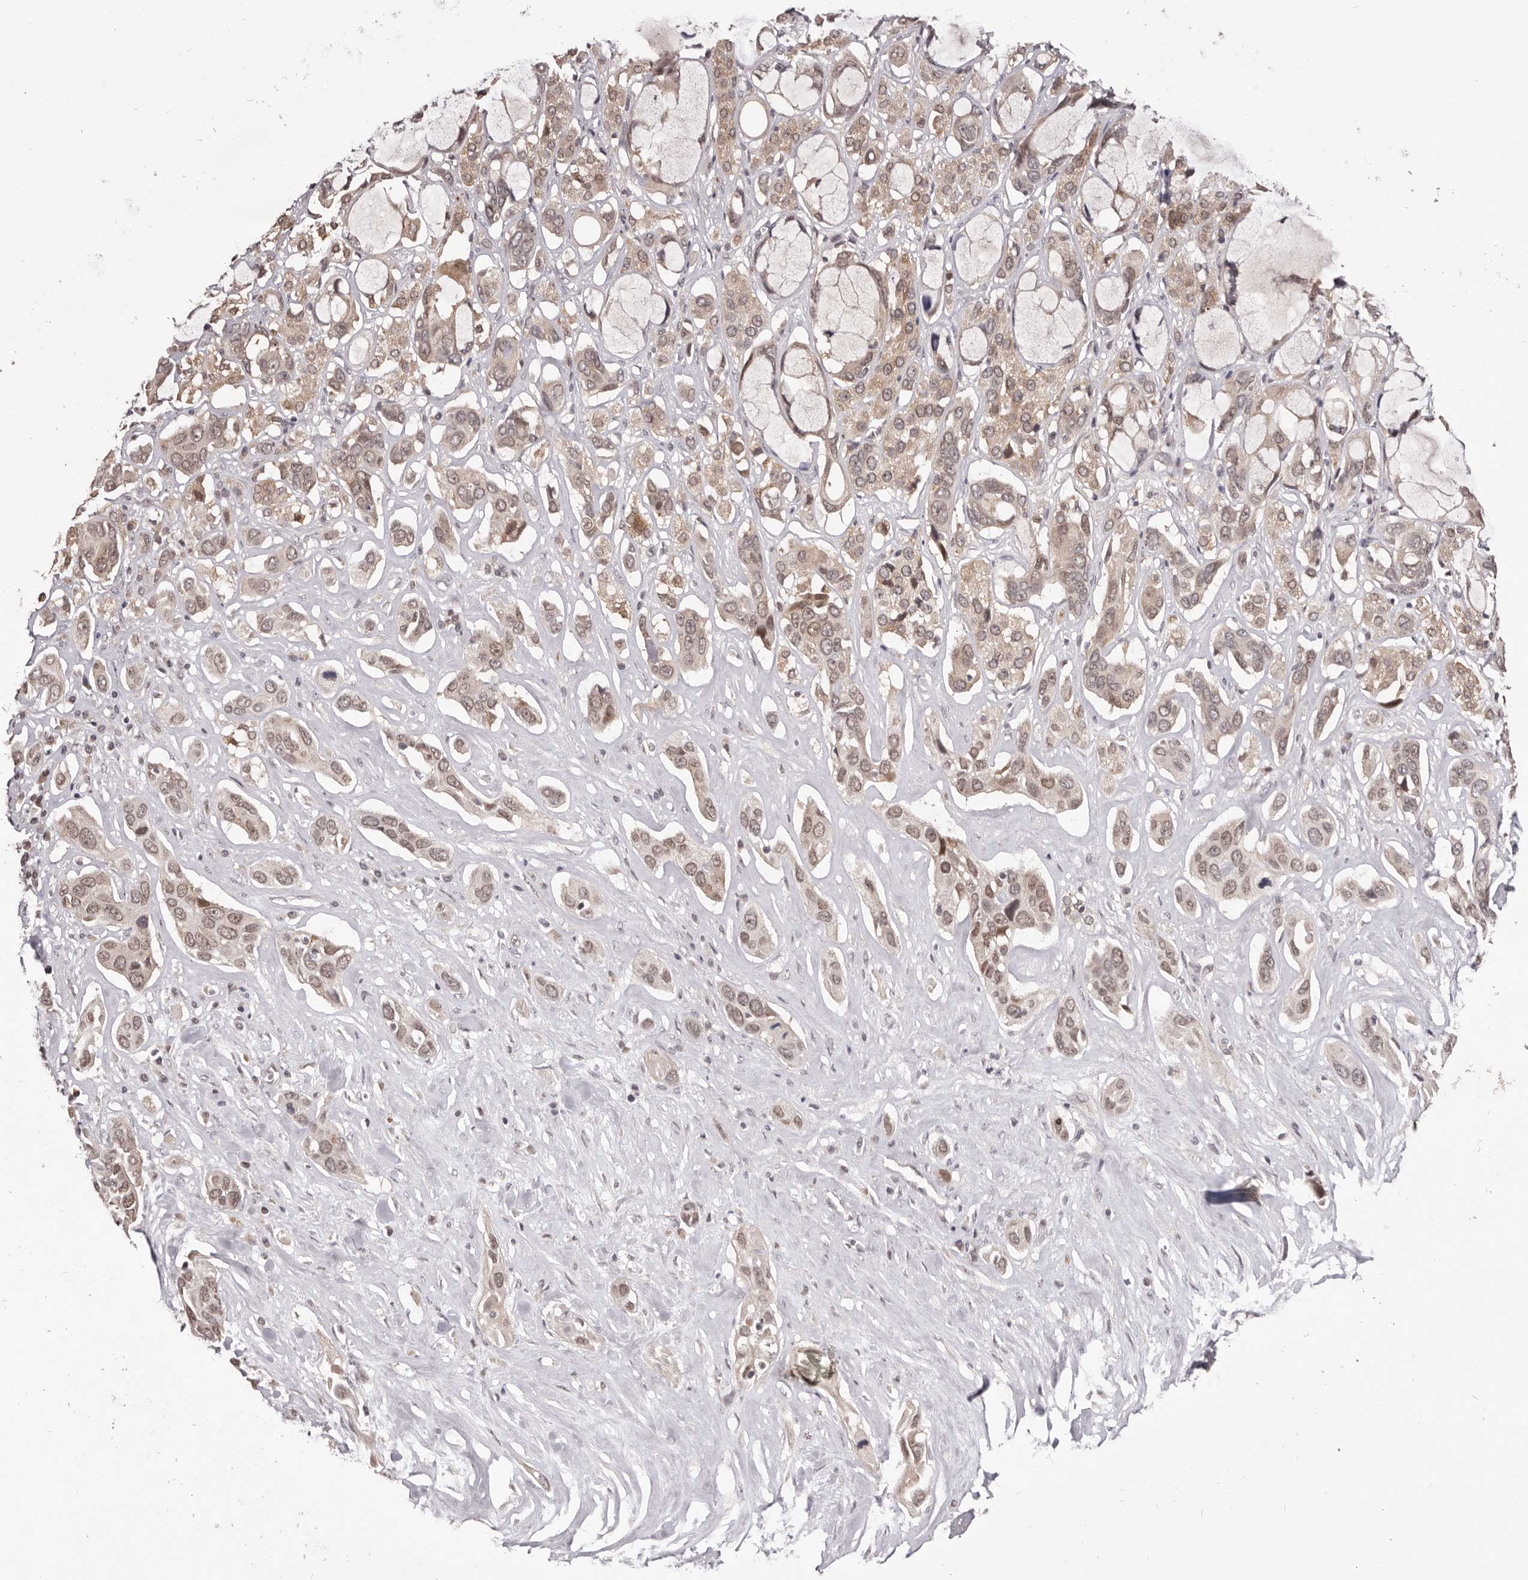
{"staining": {"intensity": "moderate", "quantity": ">75%", "location": "nuclear"}, "tissue": "pancreatic cancer", "cell_type": "Tumor cells", "image_type": "cancer", "snomed": [{"axis": "morphology", "description": "Adenocarcinoma, NOS"}, {"axis": "topography", "description": "Pancreas"}], "caption": "IHC of pancreatic cancer (adenocarcinoma) shows medium levels of moderate nuclear expression in about >75% of tumor cells.", "gene": "MDP1", "patient": {"sex": "female", "age": 60}}